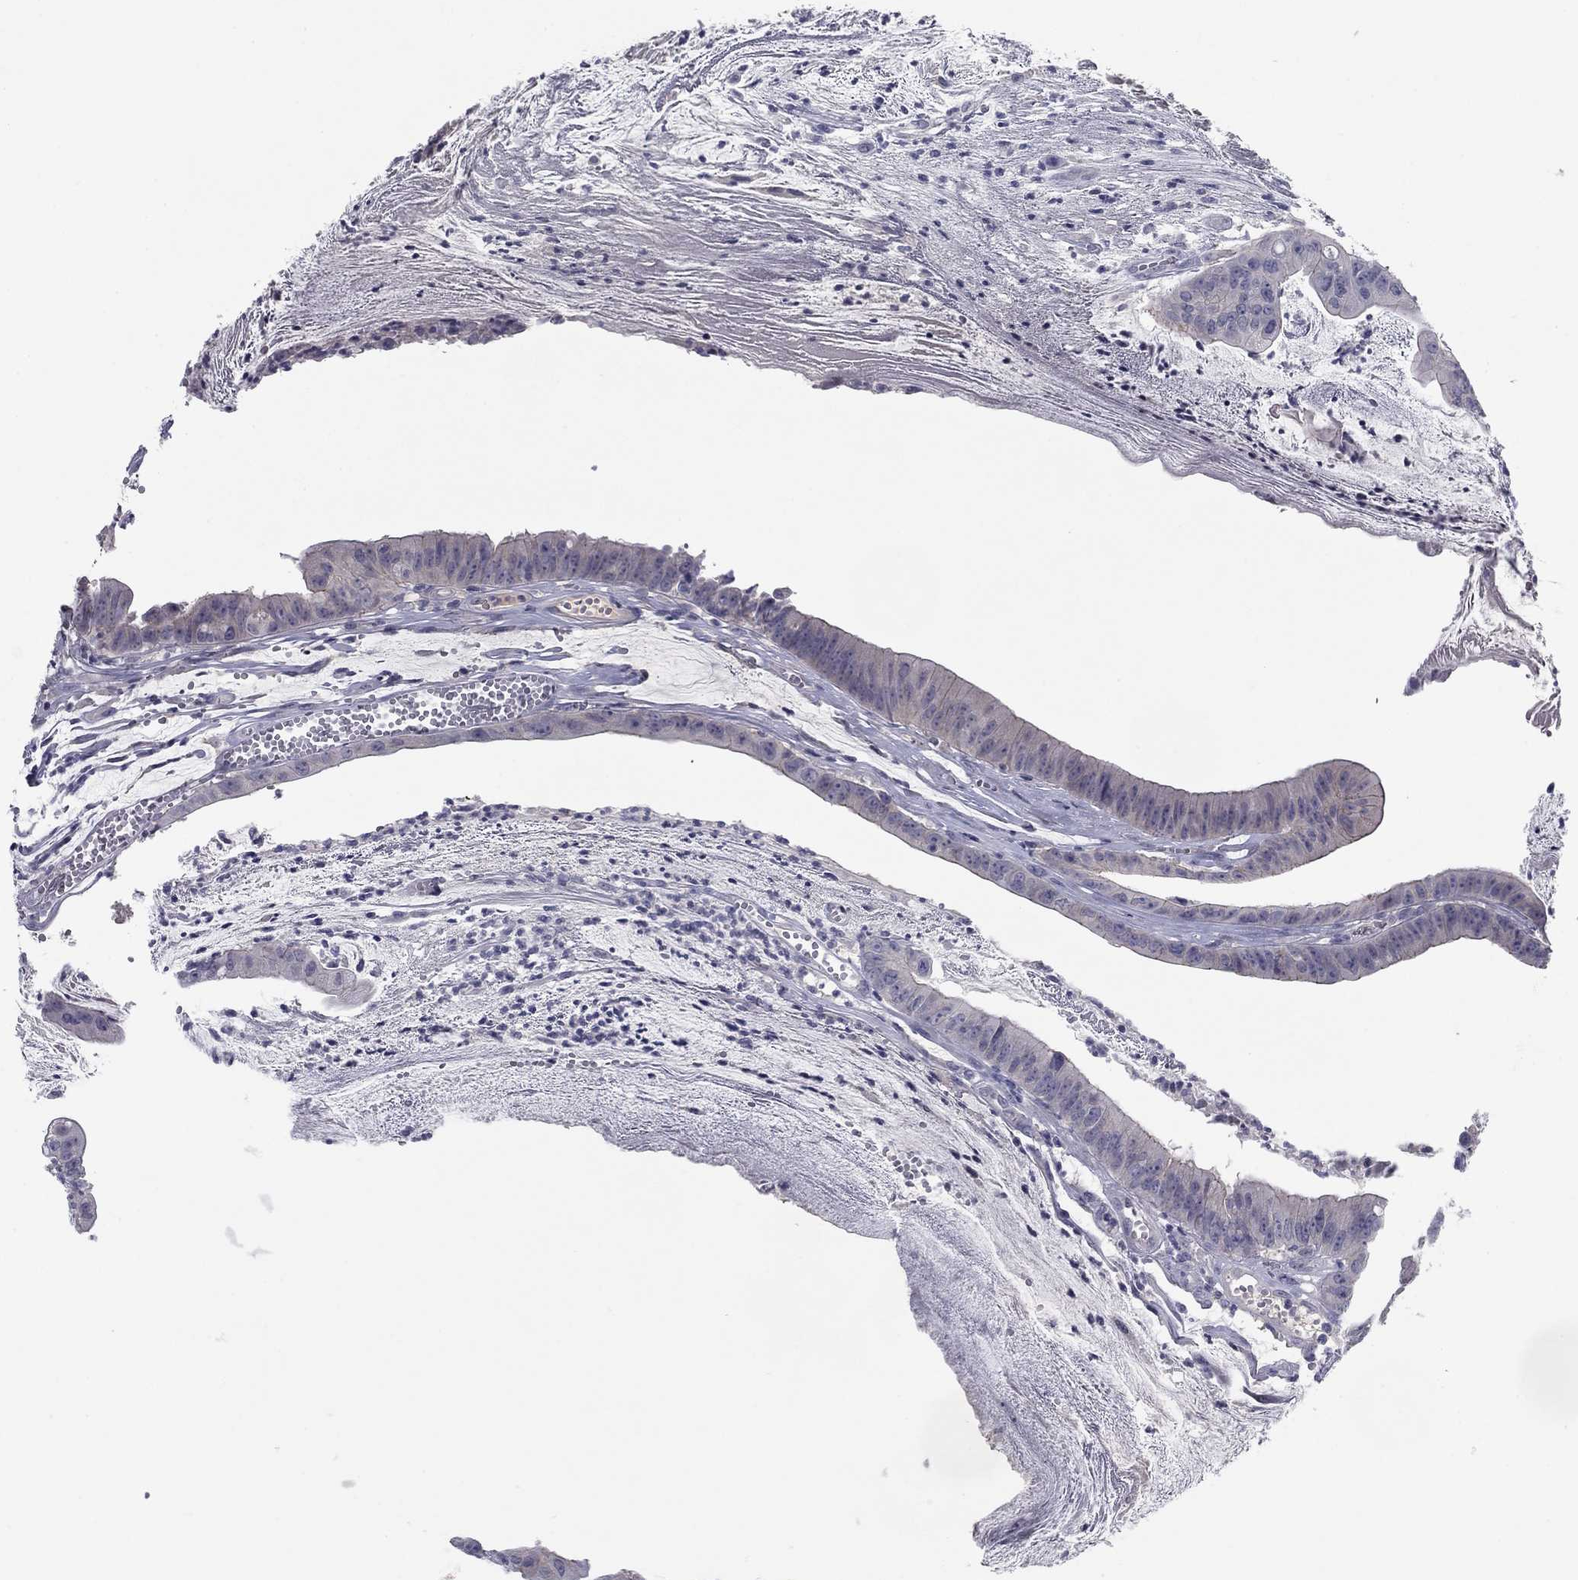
{"staining": {"intensity": "weak", "quantity": "<25%", "location": "cytoplasmic/membranous"}, "tissue": "colorectal cancer", "cell_type": "Tumor cells", "image_type": "cancer", "snomed": [{"axis": "morphology", "description": "Adenocarcinoma, NOS"}, {"axis": "topography", "description": "Colon"}], "caption": "IHC of colorectal cancer (adenocarcinoma) demonstrates no positivity in tumor cells.", "gene": "CNTNAP4", "patient": {"sex": "female", "age": 69}}